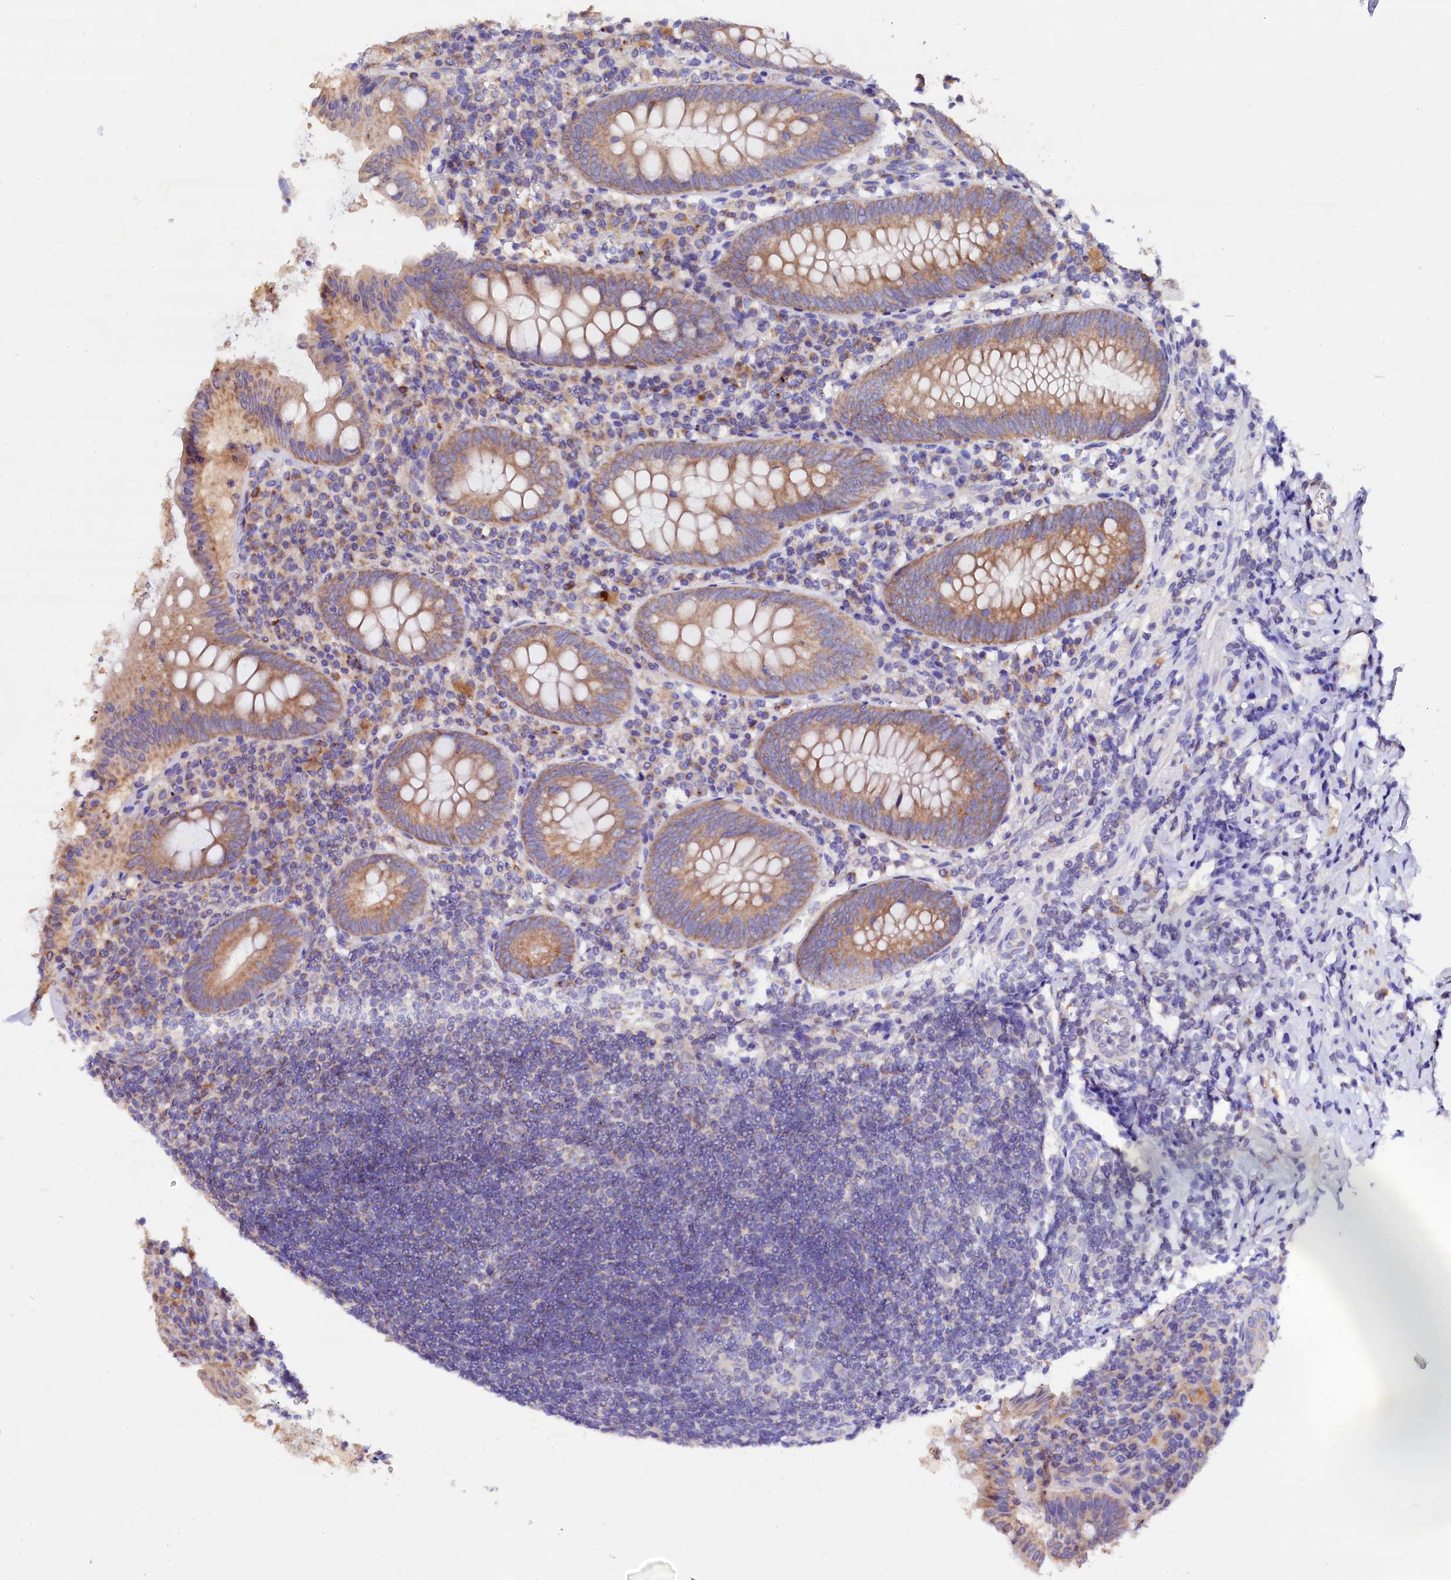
{"staining": {"intensity": "moderate", "quantity": ">75%", "location": "cytoplasmic/membranous"}, "tissue": "appendix", "cell_type": "Glandular cells", "image_type": "normal", "snomed": [{"axis": "morphology", "description": "Normal tissue, NOS"}, {"axis": "topography", "description": "Appendix"}], "caption": "Protein staining by immunohistochemistry (IHC) demonstrates moderate cytoplasmic/membranous expression in about >75% of glandular cells in unremarkable appendix.", "gene": "ST3GAL1", "patient": {"sex": "female", "age": 54}}